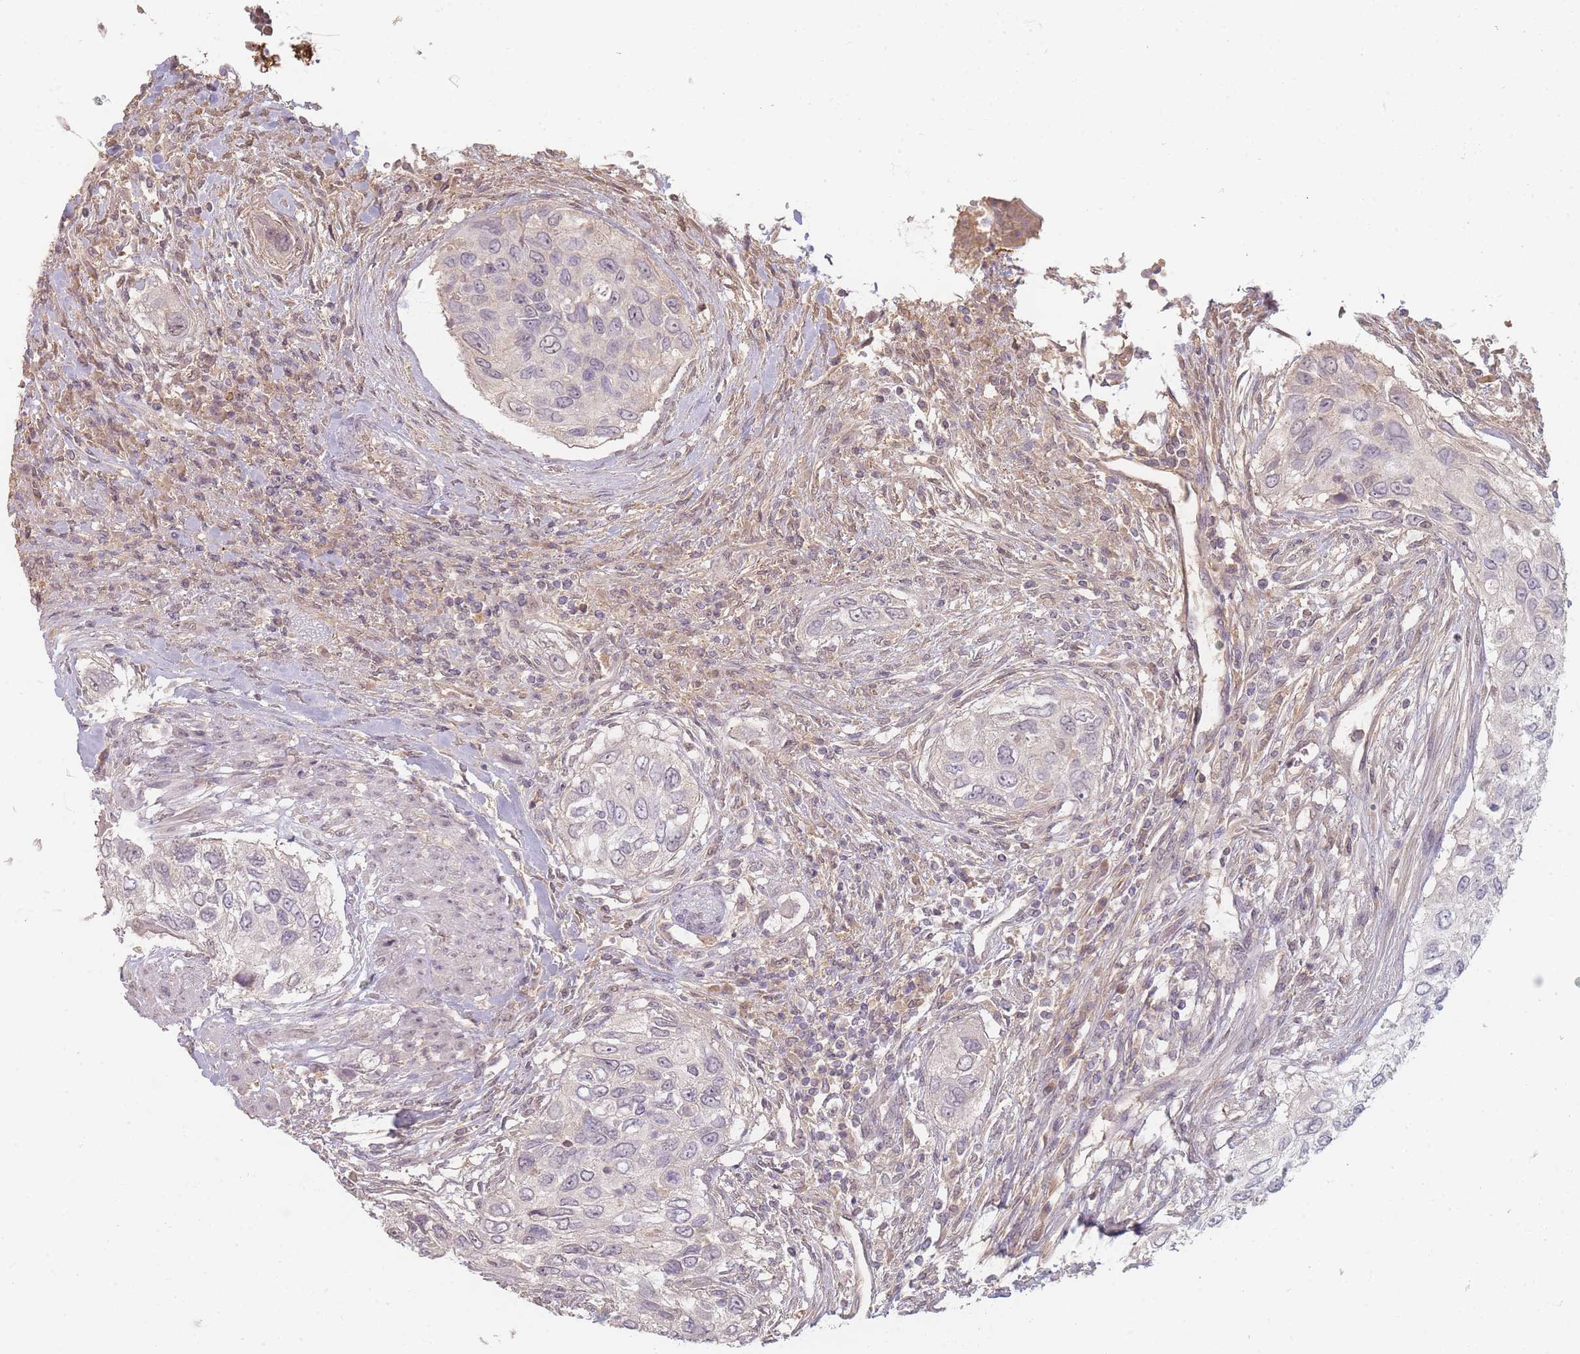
{"staining": {"intensity": "negative", "quantity": "none", "location": "none"}, "tissue": "urothelial cancer", "cell_type": "Tumor cells", "image_type": "cancer", "snomed": [{"axis": "morphology", "description": "Urothelial carcinoma, High grade"}, {"axis": "topography", "description": "Urinary bladder"}], "caption": "The histopathology image displays no staining of tumor cells in urothelial cancer. (Immunohistochemistry (ihc), brightfield microscopy, high magnification).", "gene": "RFTN1", "patient": {"sex": "female", "age": 60}}